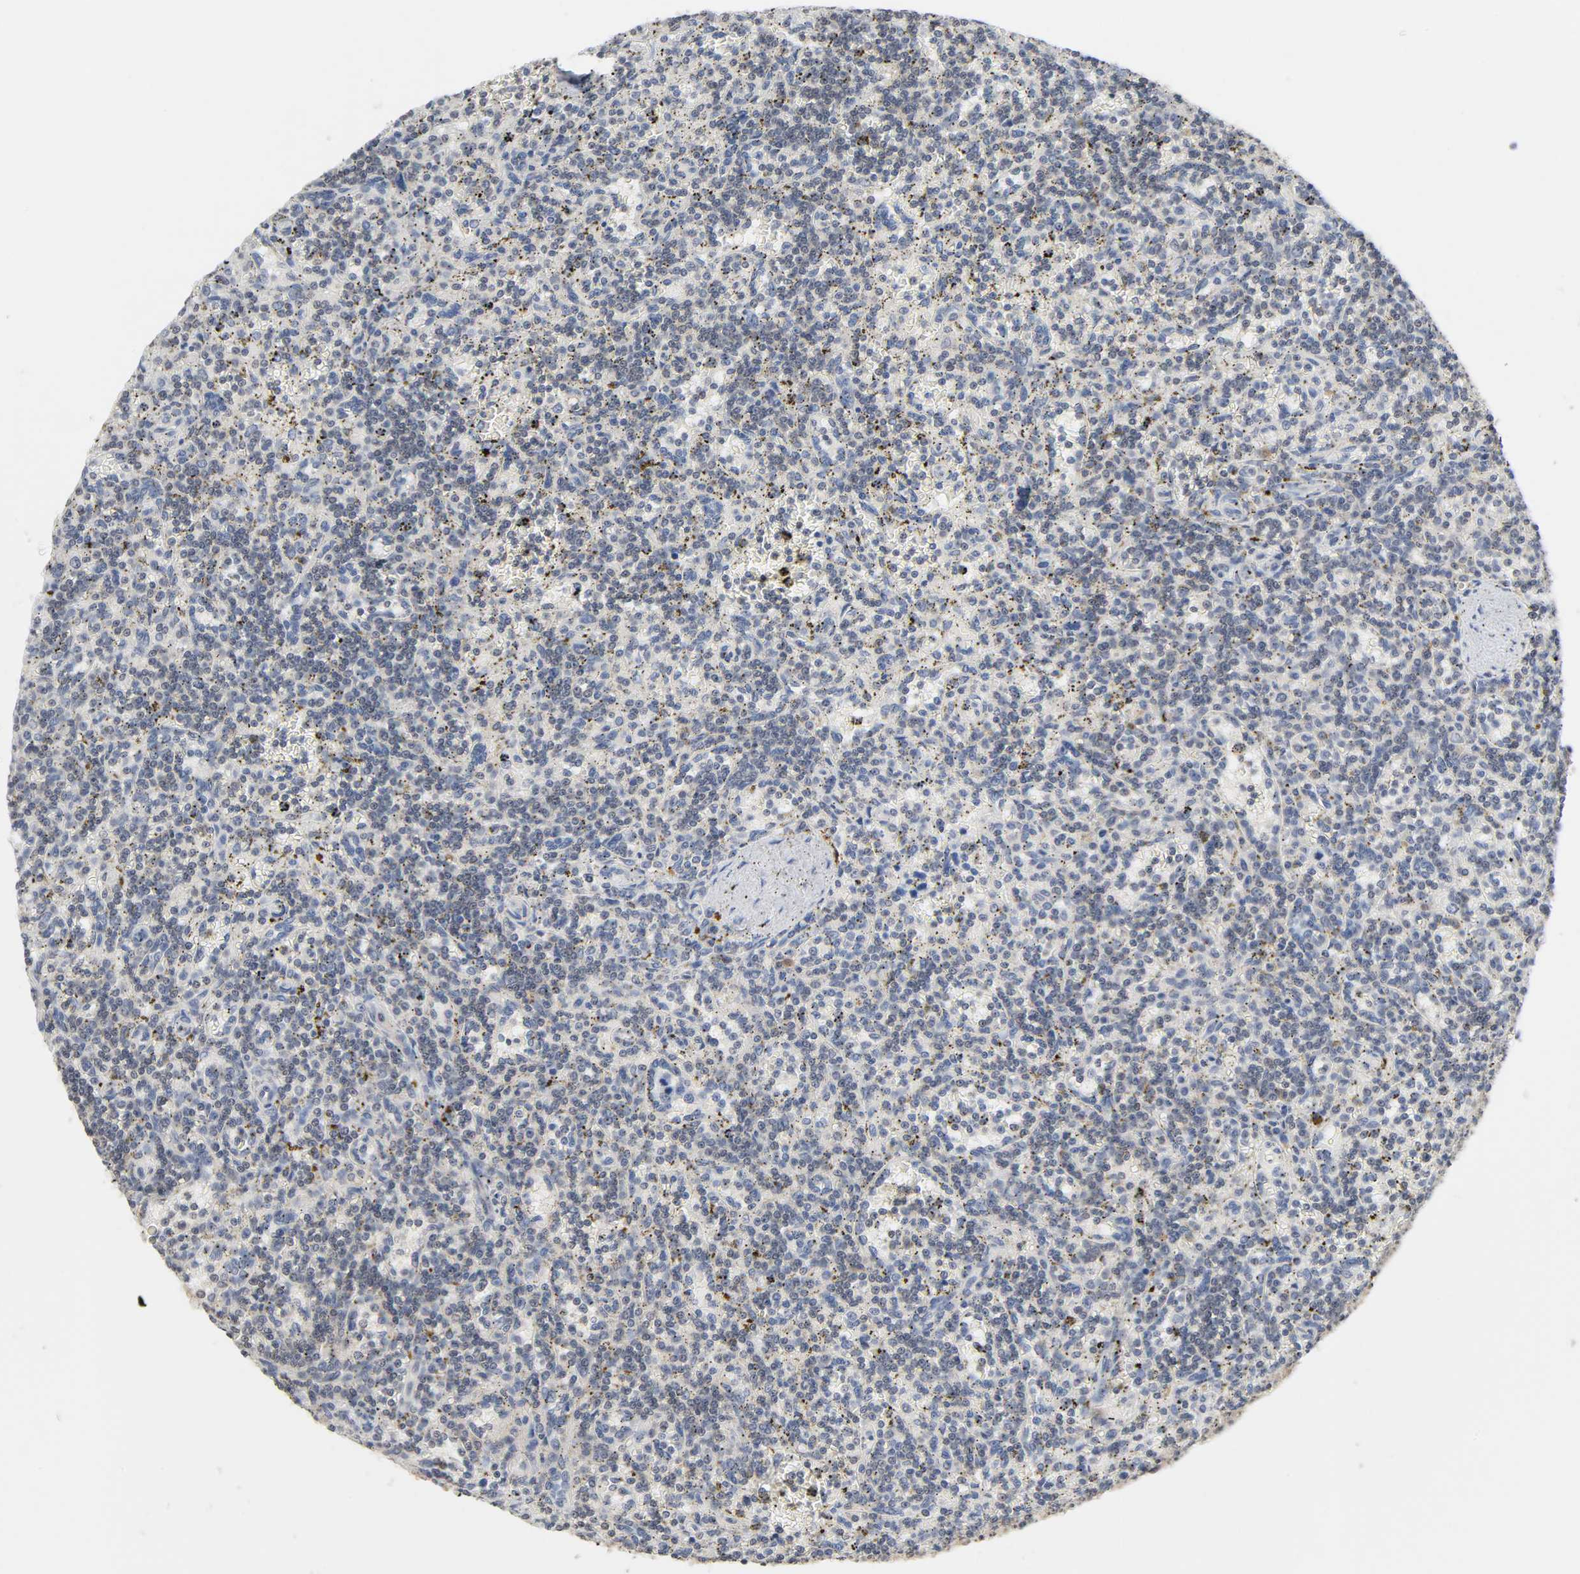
{"staining": {"intensity": "weak", "quantity": "<25%", "location": "cytoplasmic/membranous"}, "tissue": "lymphoma", "cell_type": "Tumor cells", "image_type": "cancer", "snomed": [{"axis": "morphology", "description": "Malignant lymphoma, non-Hodgkin's type, Low grade"}, {"axis": "topography", "description": "Spleen"}], "caption": "Immunohistochemical staining of human low-grade malignant lymphoma, non-Hodgkin's type exhibits no significant positivity in tumor cells.", "gene": "MIF", "patient": {"sex": "male", "age": 73}}